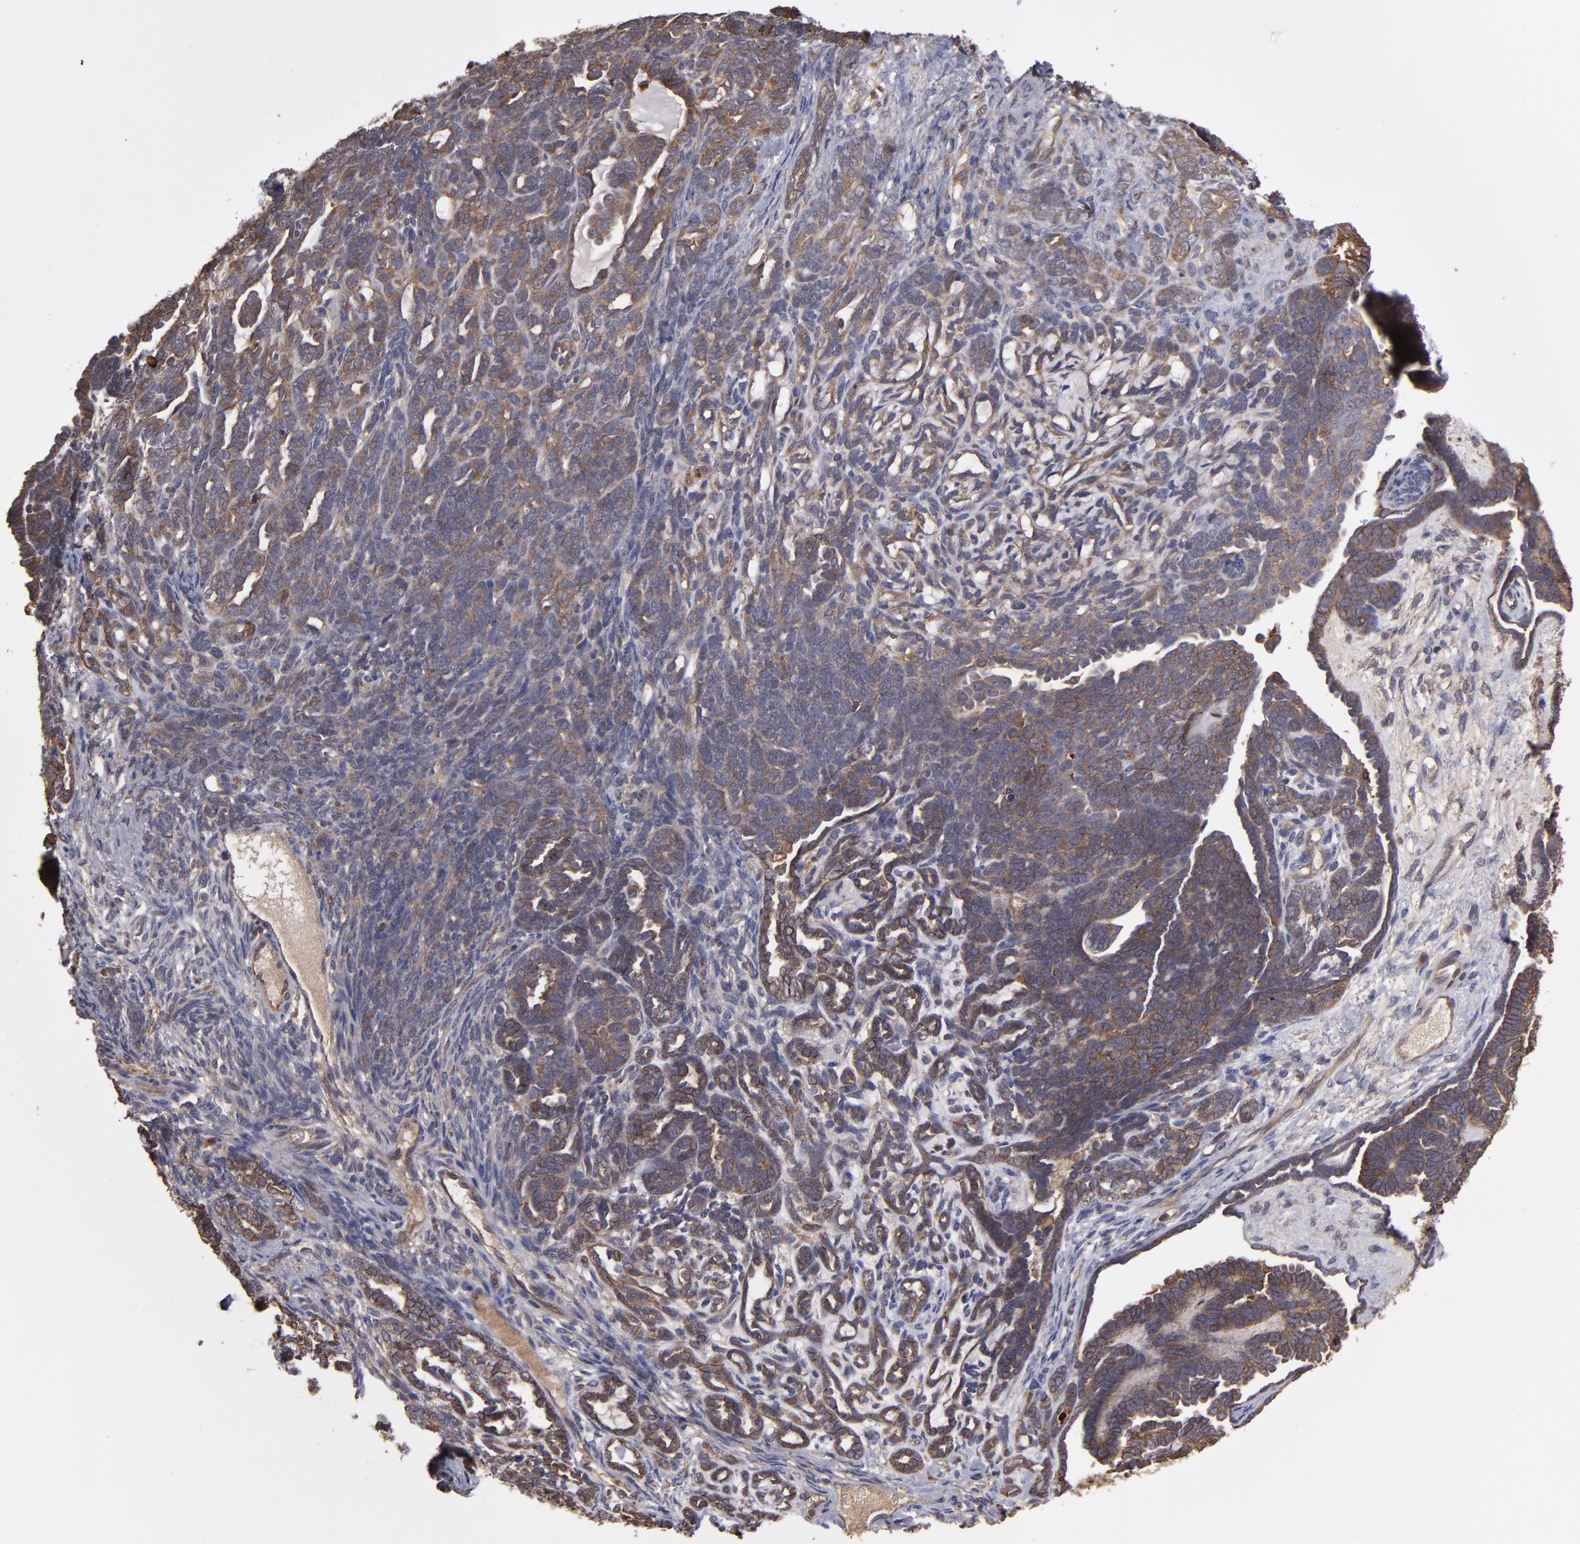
{"staining": {"intensity": "moderate", "quantity": ">75%", "location": "cytoplasmic/membranous"}, "tissue": "endometrial cancer", "cell_type": "Tumor cells", "image_type": "cancer", "snomed": [{"axis": "morphology", "description": "Neoplasm, malignant, NOS"}, {"axis": "topography", "description": "Endometrium"}], "caption": "The histopathology image demonstrates staining of endometrial cancer (malignant neoplasm), revealing moderate cytoplasmic/membranous protein expression (brown color) within tumor cells. Using DAB (3,3'-diaminobenzidine) (brown) and hematoxylin (blue) stains, captured at high magnification using brightfield microscopy.", "gene": "RPS6KA6", "patient": {"sex": "female", "age": 74}}